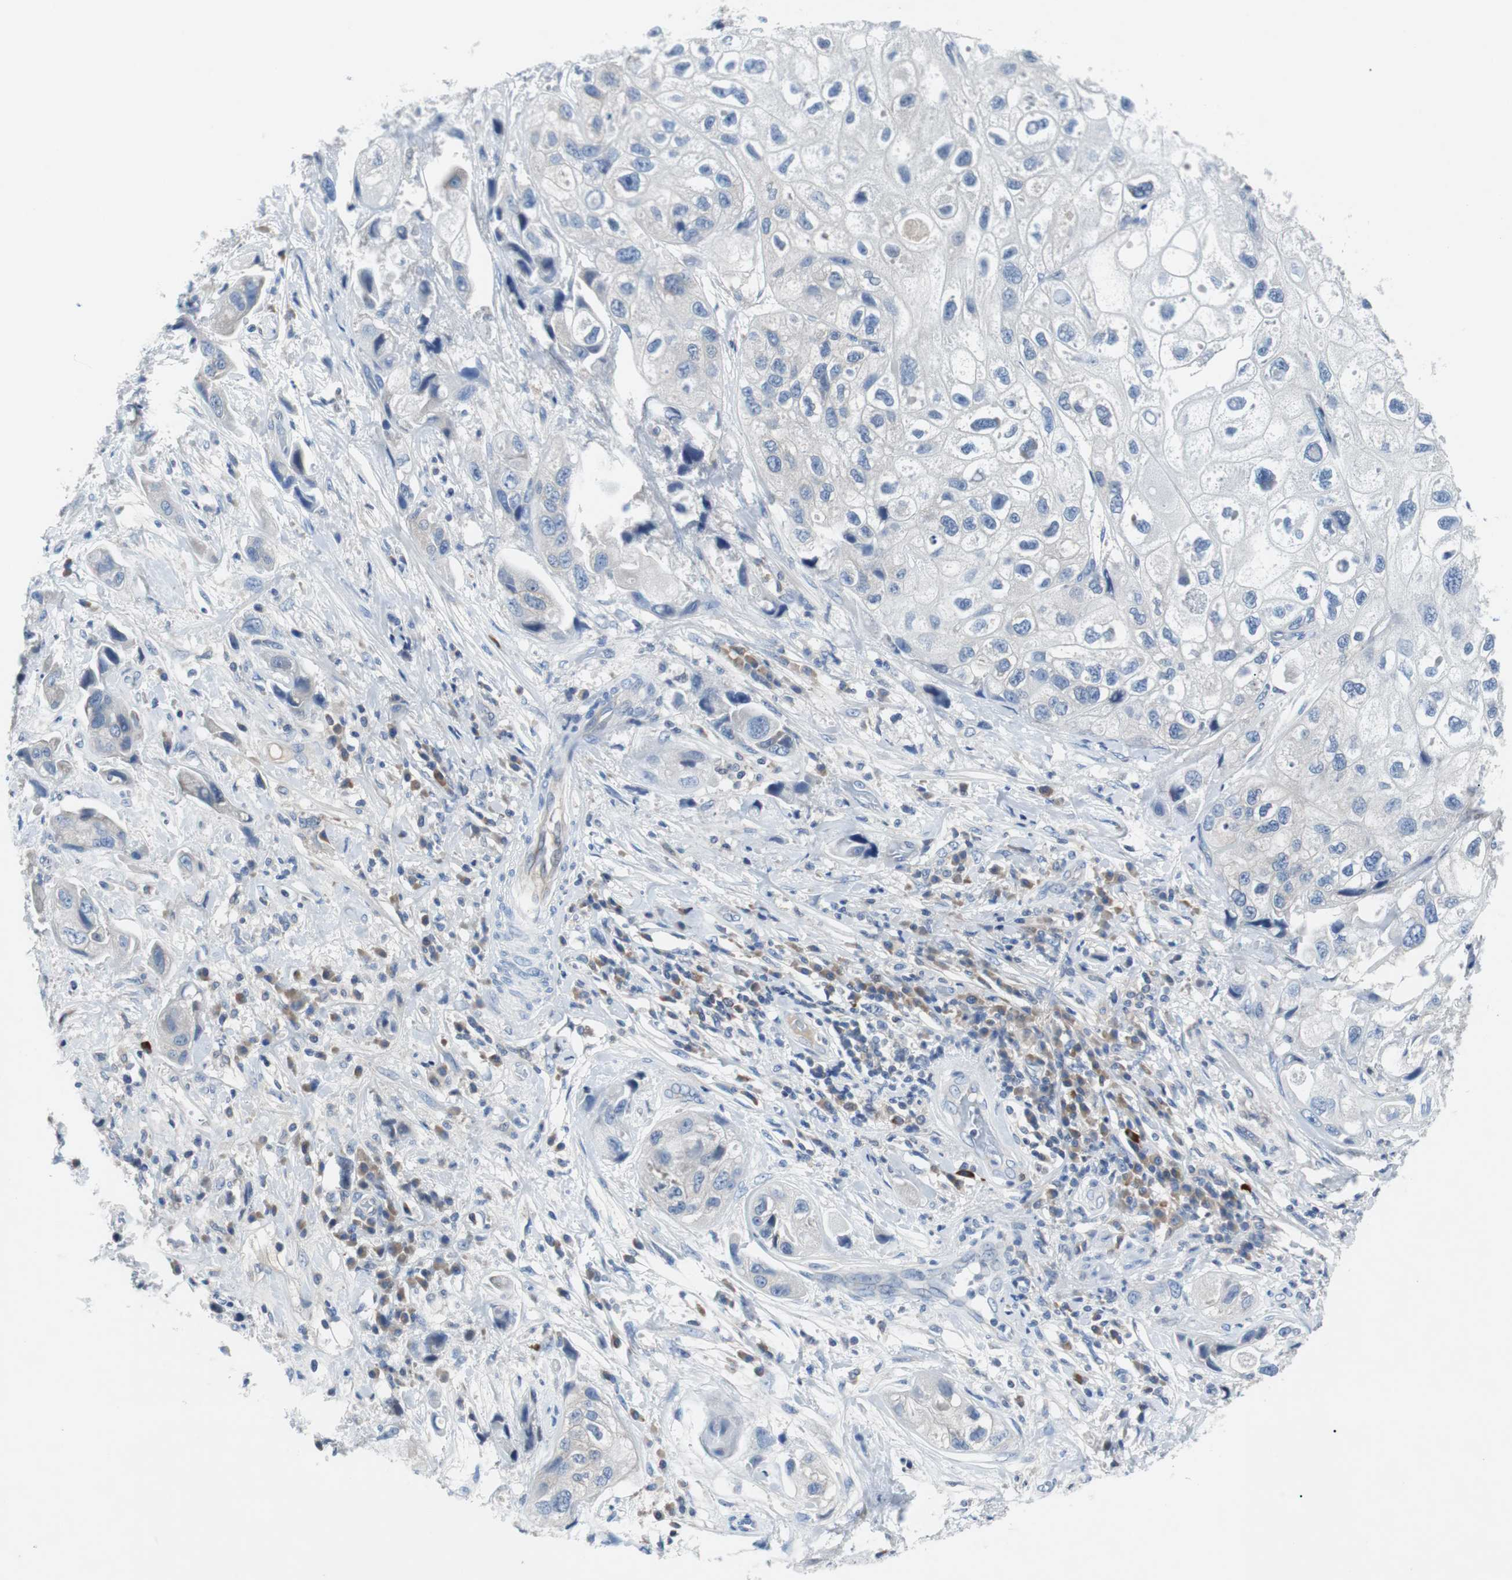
{"staining": {"intensity": "negative", "quantity": "none", "location": "none"}, "tissue": "urothelial cancer", "cell_type": "Tumor cells", "image_type": "cancer", "snomed": [{"axis": "morphology", "description": "Urothelial carcinoma, High grade"}, {"axis": "topography", "description": "Urinary bladder"}], "caption": "Urothelial cancer was stained to show a protein in brown. There is no significant staining in tumor cells.", "gene": "EEF2K", "patient": {"sex": "female", "age": 64}}